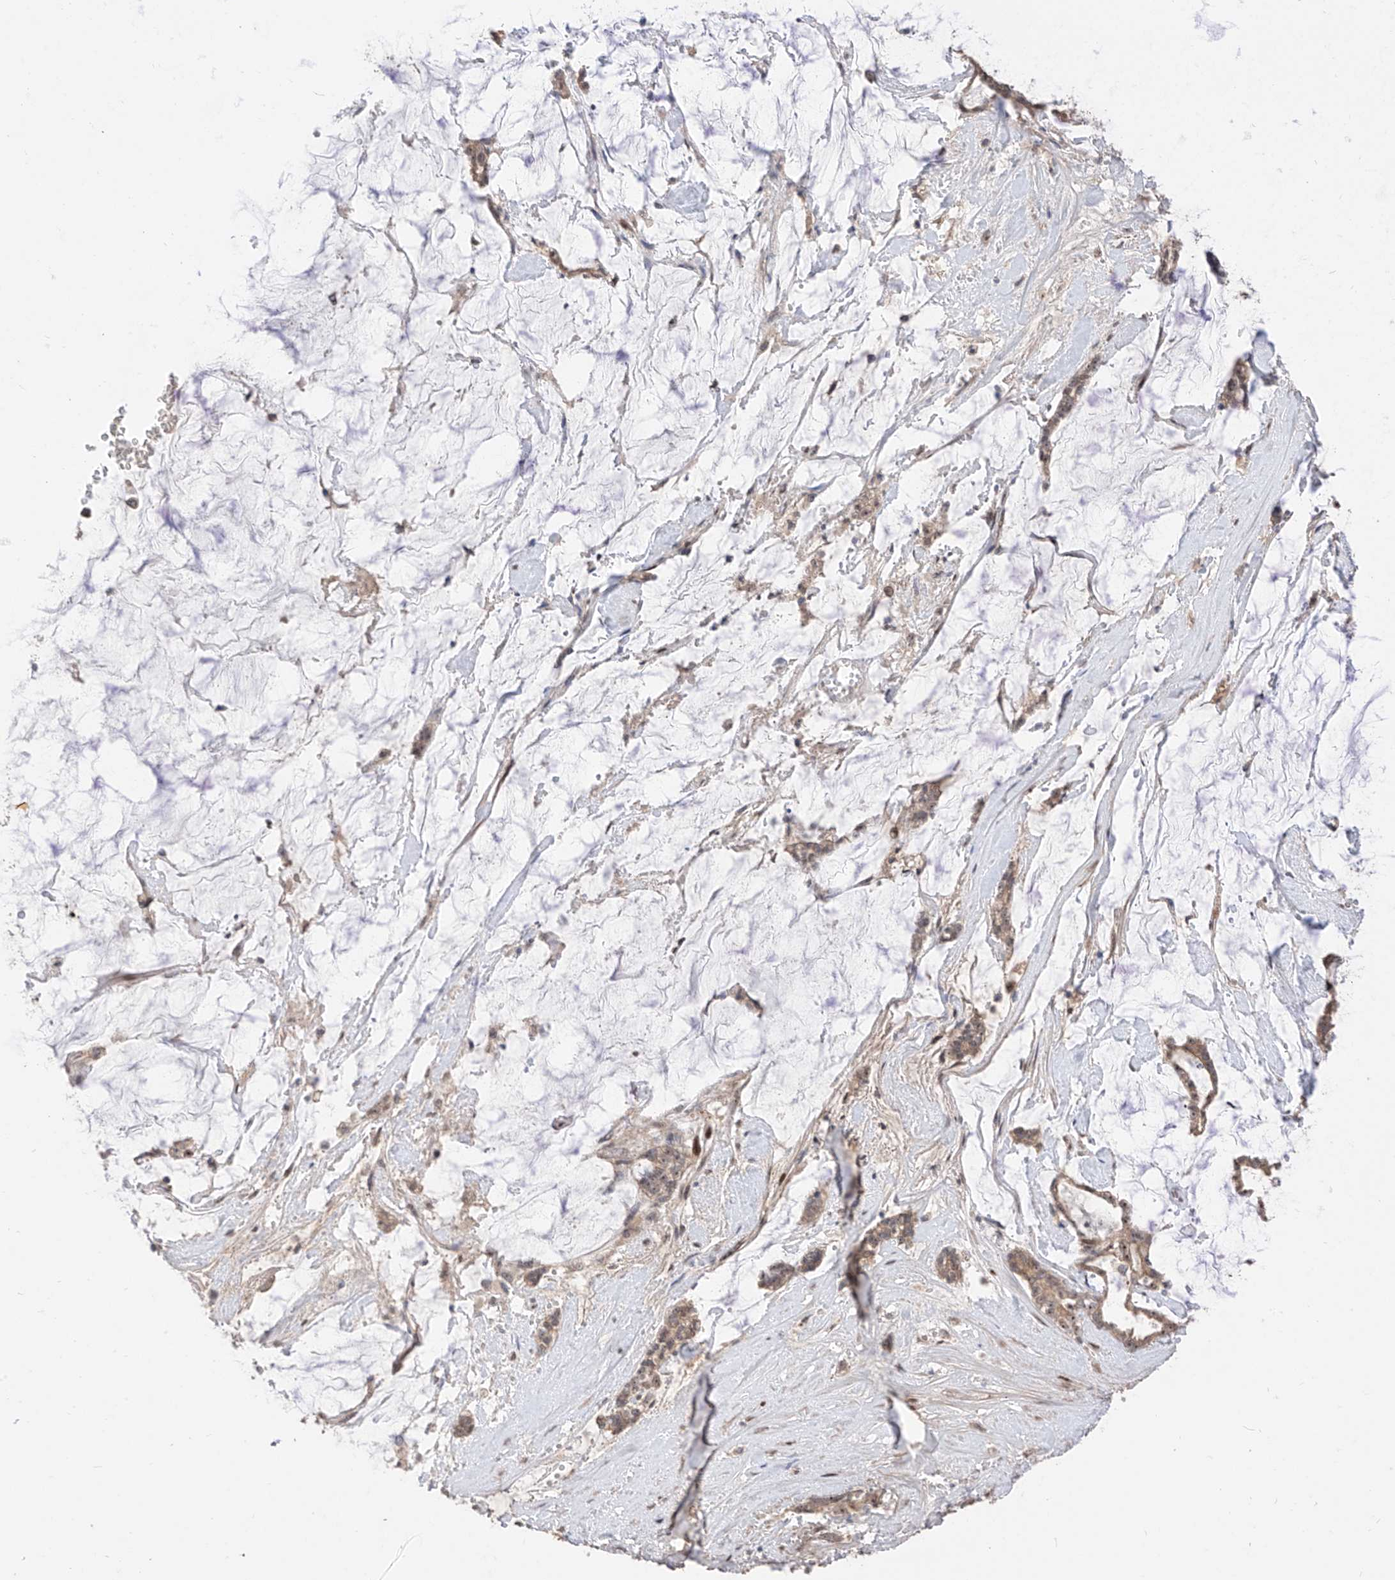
{"staining": {"intensity": "weak", "quantity": ">75%", "location": "cytoplasmic/membranous,nuclear"}, "tissue": "pancreatic cancer", "cell_type": "Tumor cells", "image_type": "cancer", "snomed": [{"axis": "morphology", "description": "Adenocarcinoma, NOS"}, {"axis": "topography", "description": "Pancreas"}], "caption": "This histopathology image shows immunohistochemistry staining of human pancreatic adenocarcinoma, with low weak cytoplasmic/membranous and nuclear positivity in about >75% of tumor cells.", "gene": "LATS1", "patient": {"sex": "female", "age": 73}}